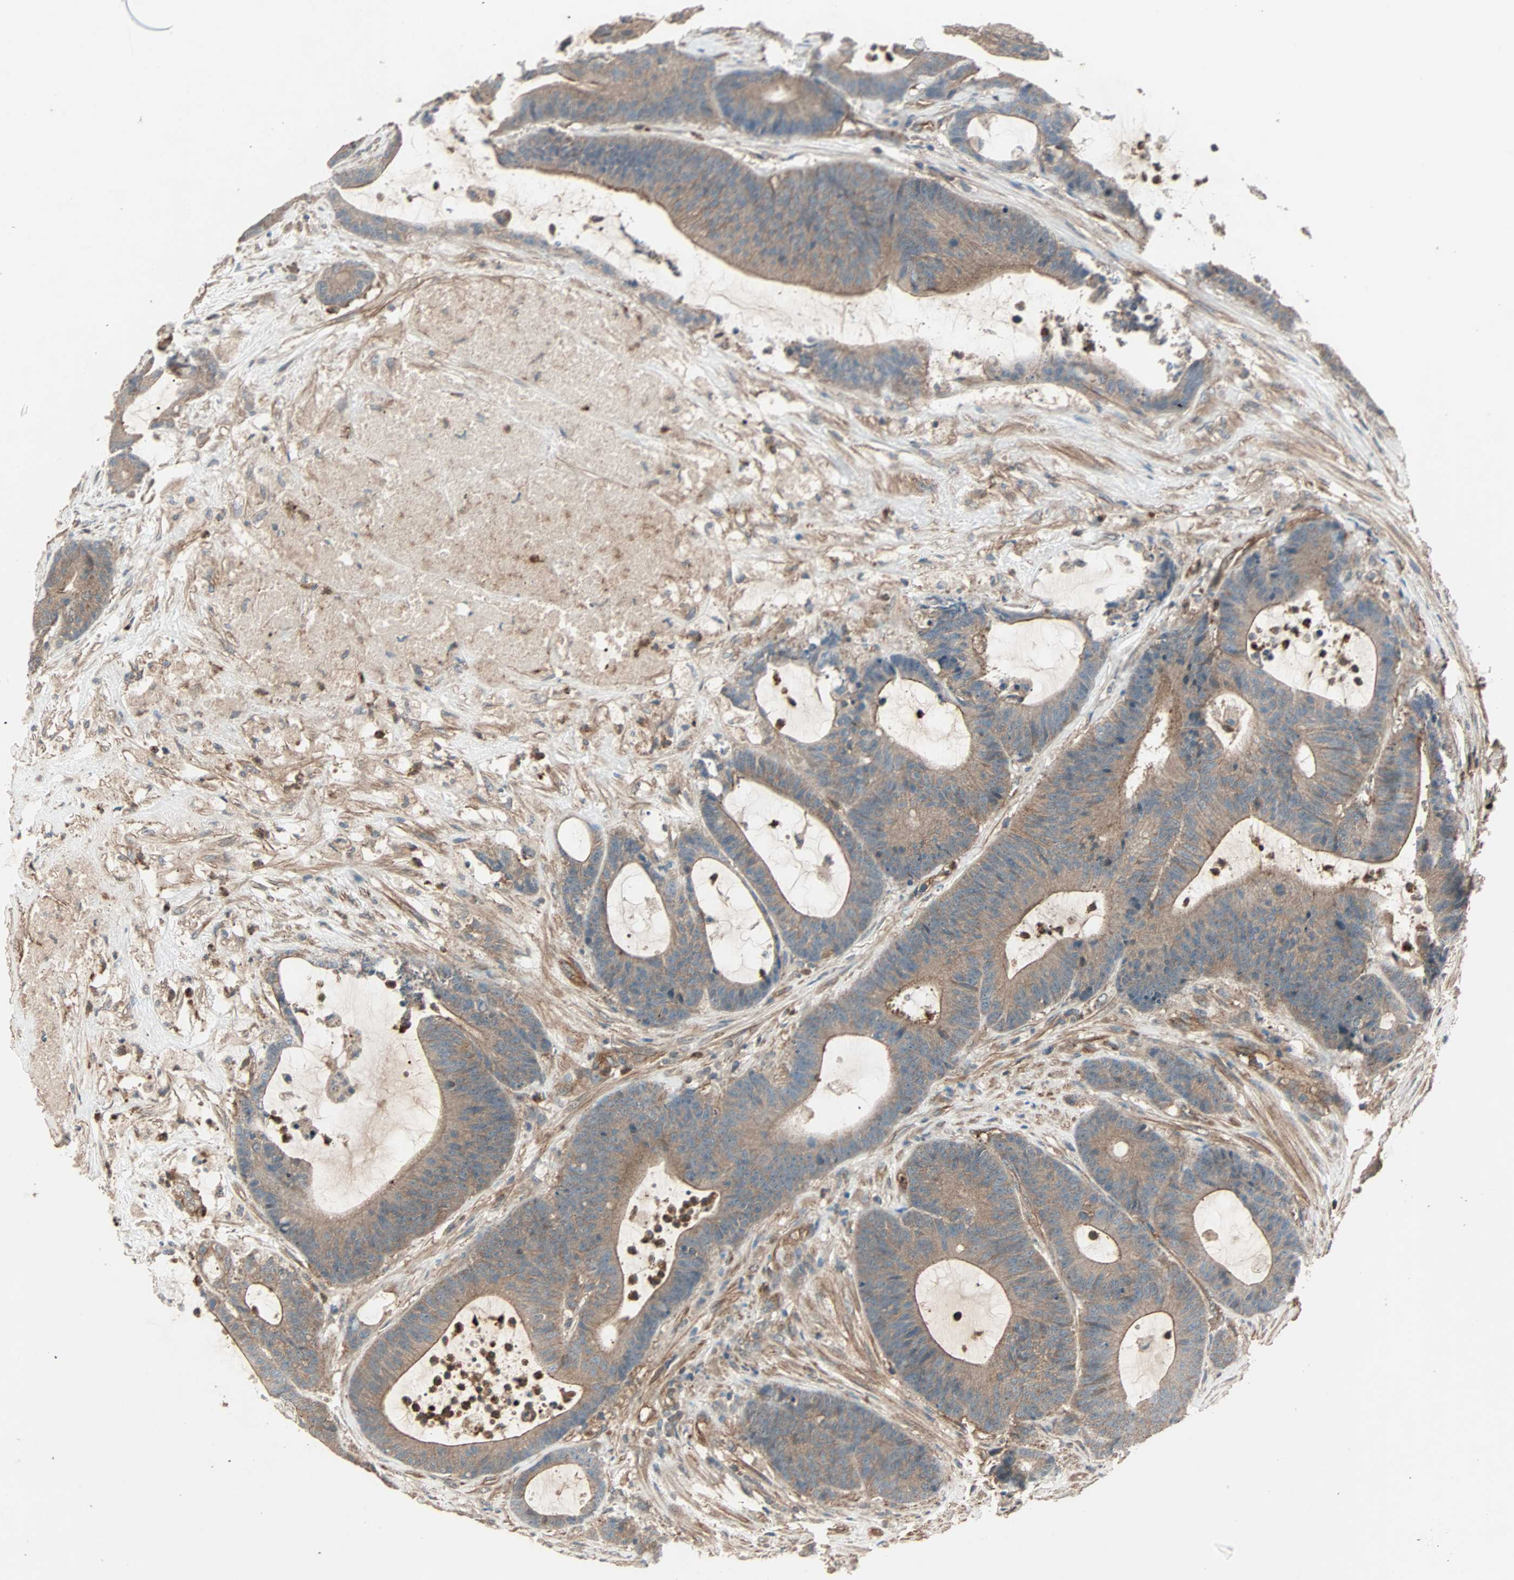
{"staining": {"intensity": "weak", "quantity": ">75%", "location": "cytoplasmic/membranous"}, "tissue": "colorectal cancer", "cell_type": "Tumor cells", "image_type": "cancer", "snomed": [{"axis": "morphology", "description": "Adenocarcinoma, NOS"}, {"axis": "topography", "description": "Colon"}], "caption": "Tumor cells display weak cytoplasmic/membranous positivity in approximately >75% of cells in colorectal adenocarcinoma.", "gene": "GCK", "patient": {"sex": "female", "age": 84}}